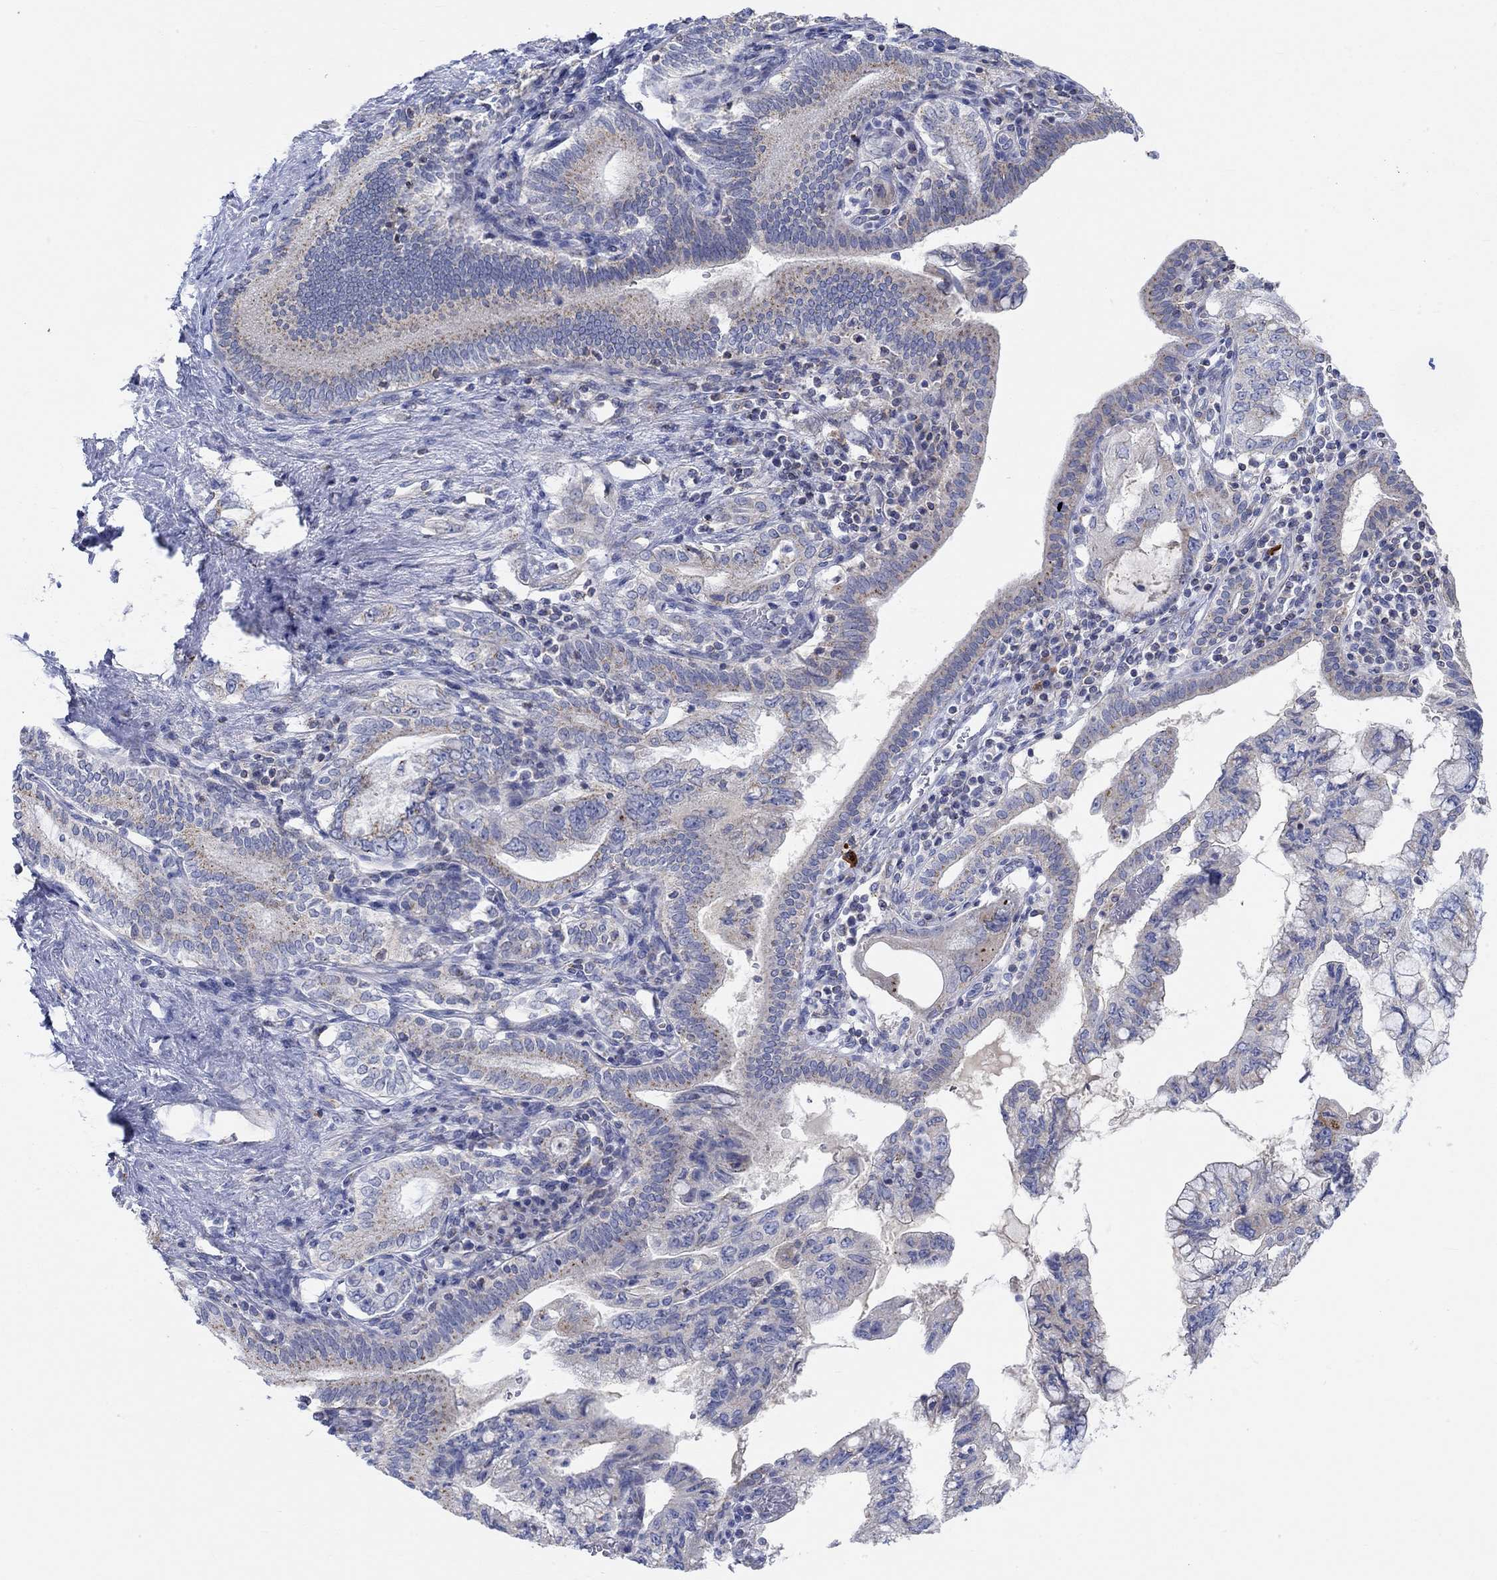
{"staining": {"intensity": "weak", "quantity": "<25%", "location": "cytoplasmic/membranous"}, "tissue": "pancreatic cancer", "cell_type": "Tumor cells", "image_type": "cancer", "snomed": [{"axis": "morphology", "description": "Adenocarcinoma, NOS"}, {"axis": "topography", "description": "Pancreas"}], "caption": "Photomicrograph shows no protein expression in tumor cells of pancreatic adenocarcinoma tissue.", "gene": "NAV3", "patient": {"sex": "female", "age": 73}}